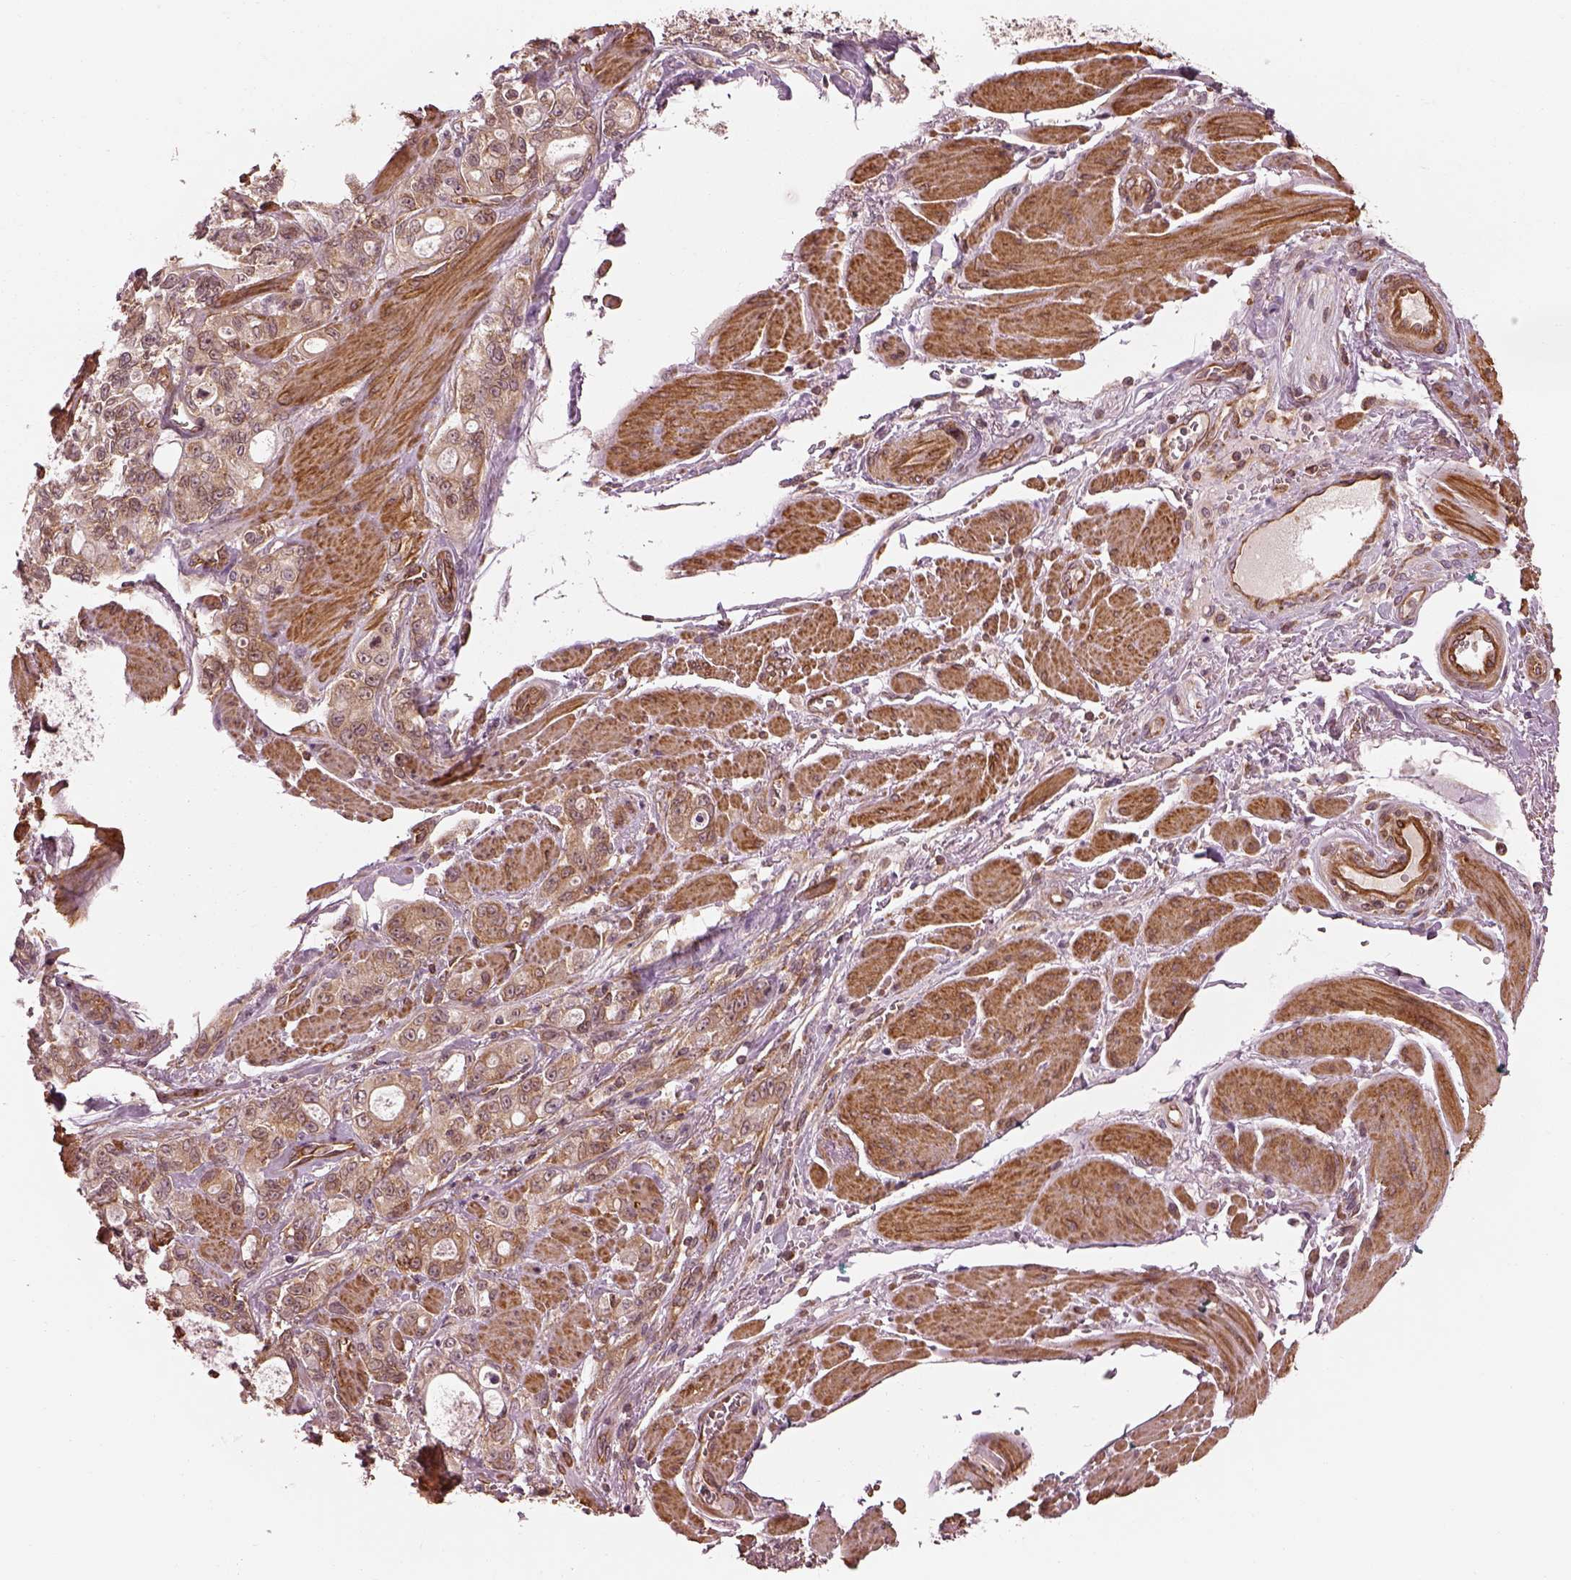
{"staining": {"intensity": "moderate", "quantity": "25%-75%", "location": "cytoplasmic/membranous"}, "tissue": "stomach cancer", "cell_type": "Tumor cells", "image_type": "cancer", "snomed": [{"axis": "morphology", "description": "Adenocarcinoma, NOS"}, {"axis": "topography", "description": "Stomach"}], "caption": "Immunohistochemical staining of human stomach adenocarcinoma displays medium levels of moderate cytoplasmic/membranous protein staining in about 25%-75% of tumor cells.", "gene": "LSM14A", "patient": {"sex": "male", "age": 63}}